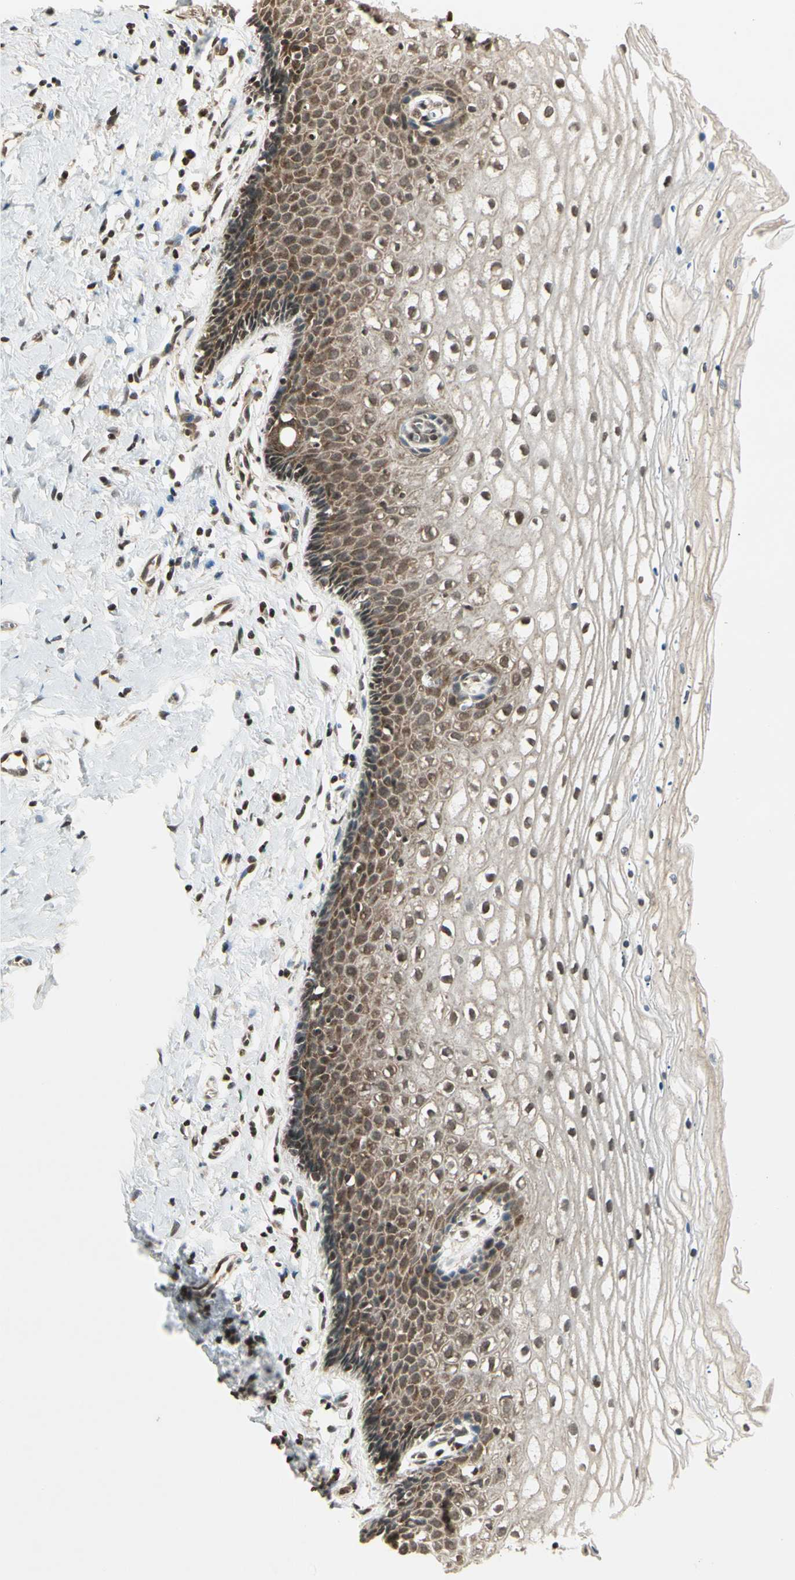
{"staining": {"intensity": "moderate", "quantity": "25%-75%", "location": "cytoplasmic/membranous,nuclear"}, "tissue": "vagina", "cell_type": "Squamous epithelial cells", "image_type": "normal", "snomed": [{"axis": "morphology", "description": "Normal tissue, NOS"}, {"axis": "topography", "description": "Soft tissue"}, {"axis": "topography", "description": "Vagina"}], "caption": "DAB (3,3'-diaminobenzidine) immunohistochemical staining of benign vagina exhibits moderate cytoplasmic/membranous,nuclear protein positivity in approximately 25%-75% of squamous epithelial cells. (DAB IHC, brown staining for protein, blue staining for nuclei).", "gene": "SMN2", "patient": {"sex": "female", "age": 61}}